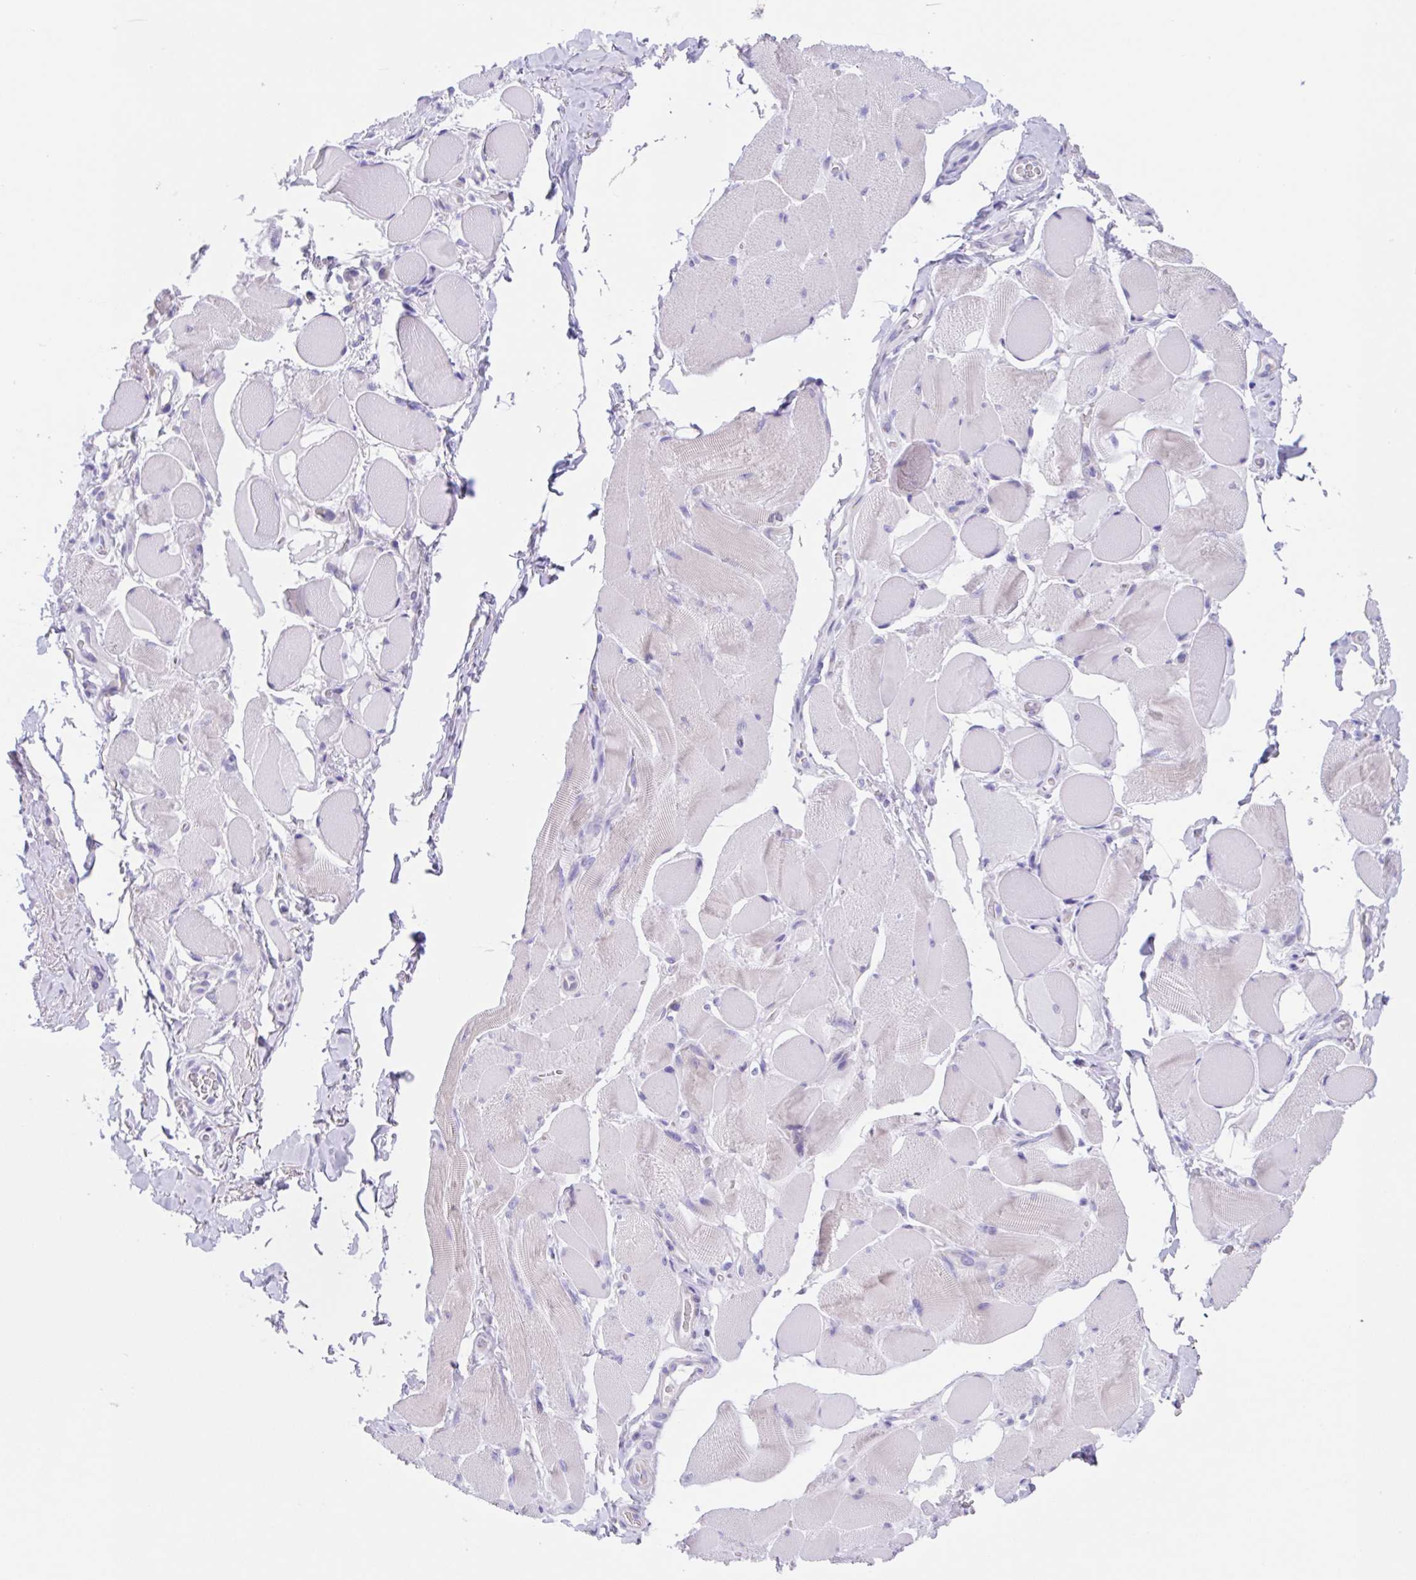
{"staining": {"intensity": "negative", "quantity": "none", "location": "none"}, "tissue": "skeletal muscle", "cell_type": "Myocytes", "image_type": "normal", "snomed": [{"axis": "morphology", "description": "Normal tissue, NOS"}, {"axis": "topography", "description": "Skeletal muscle"}, {"axis": "topography", "description": "Anal"}, {"axis": "topography", "description": "Peripheral nerve tissue"}], "caption": "Immunohistochemical staining of unremarkable skeletal muscle displays no significant staining in myocytes.", "gene": "SCG3", "patient": {"sex": "male", "age": 53}}